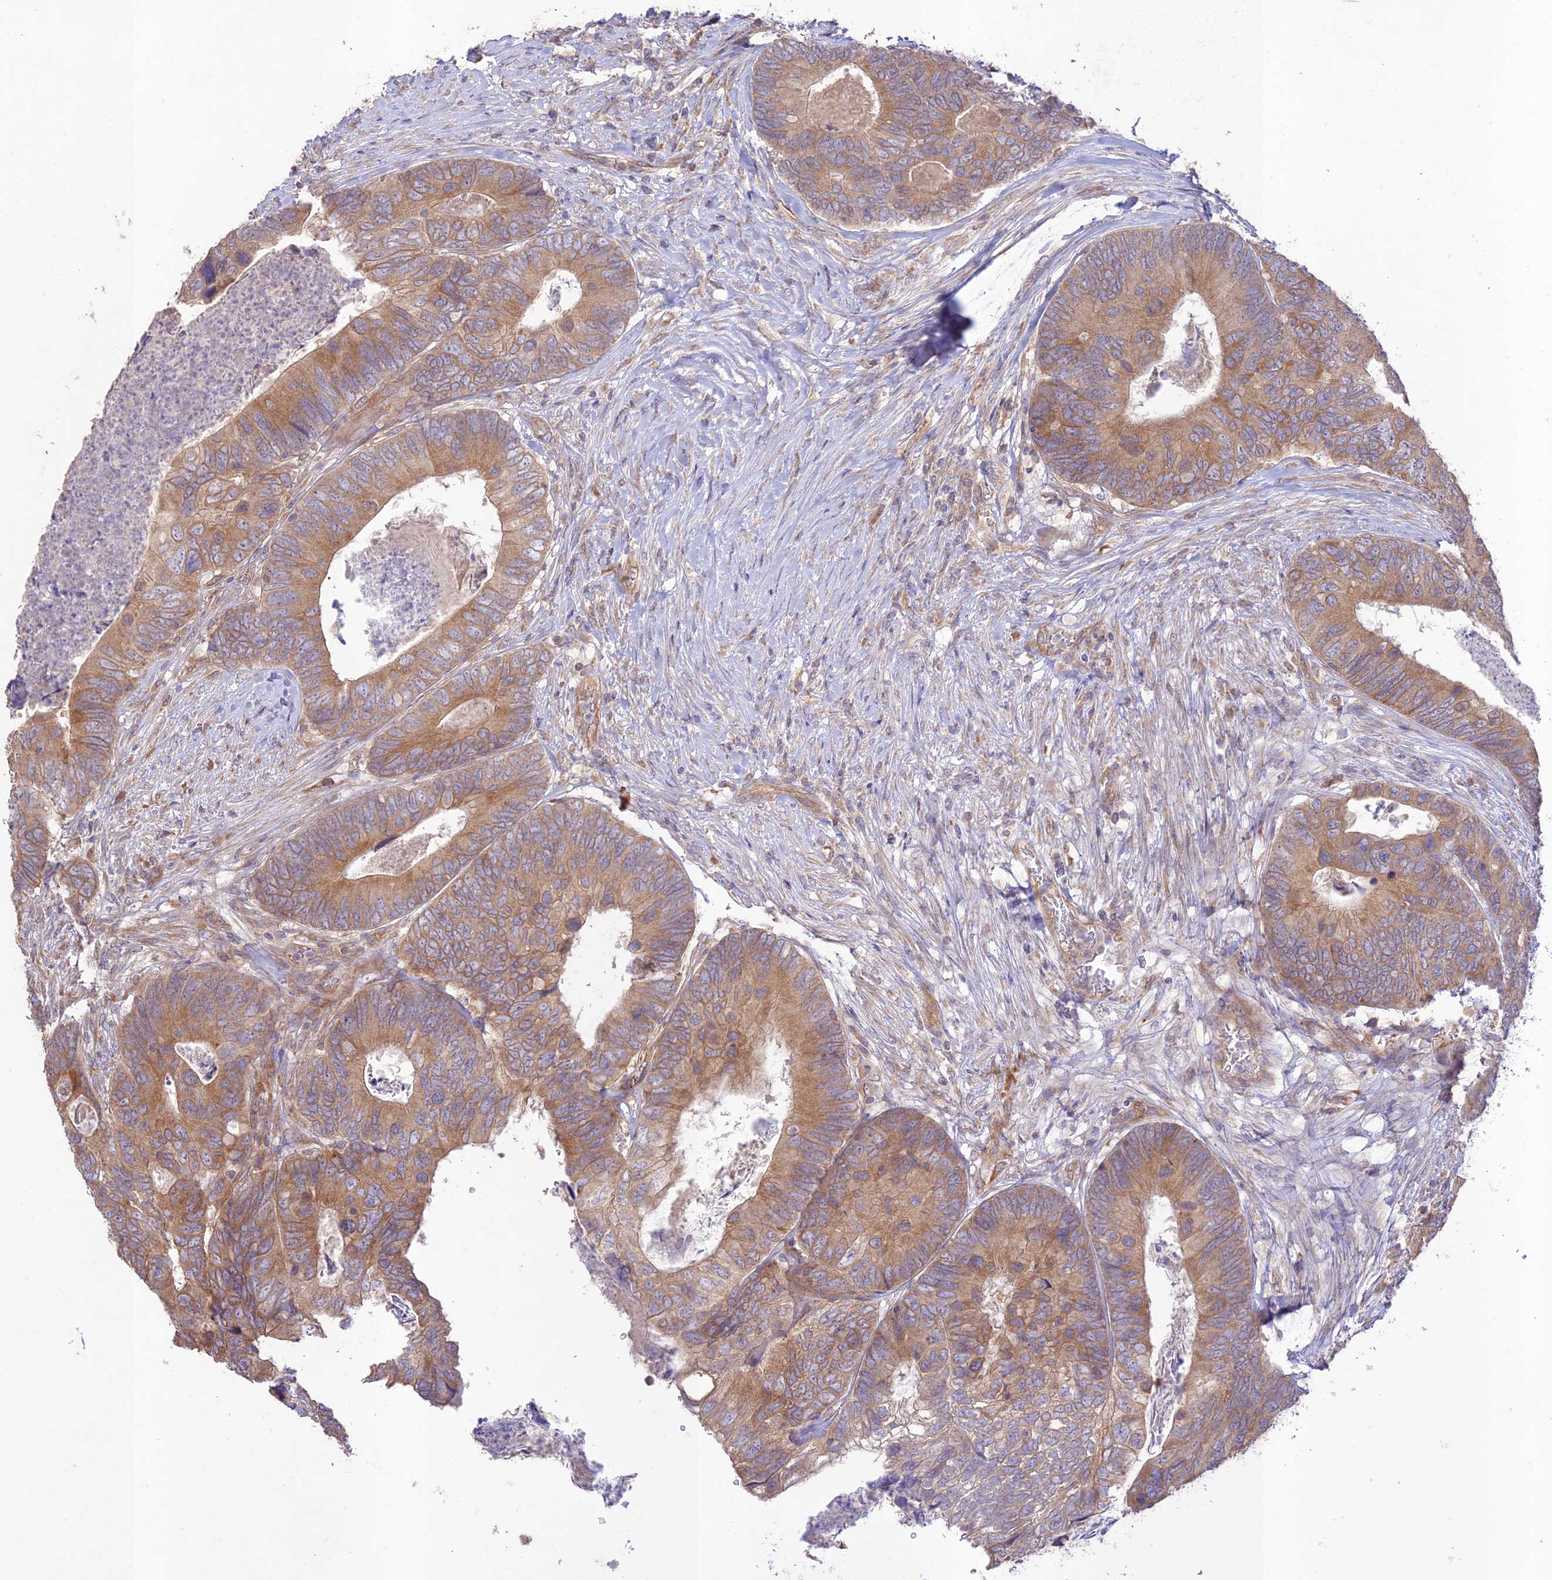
{"staining": {"intensity": "moderate", "quantity": ">75%", "location": "cytoplasmic/membranous"}, "tissue": "colorectal cancer", "cell_type": "Tumor cells", "image_type": "cancer", "snomed": [{"axis": "morphology", "description": "Adenocarcinoma, NOS"}, {"axis": "topography", "description": "Colon"}], "caption": "Colorectal cancer stained with immunohistochemistry exhibits moderate cytoplasmic/membranous staining in approximately >75% of tumor cells.", "gene": "TMEM259", "patient": {"sex": "female", "age": 67}}